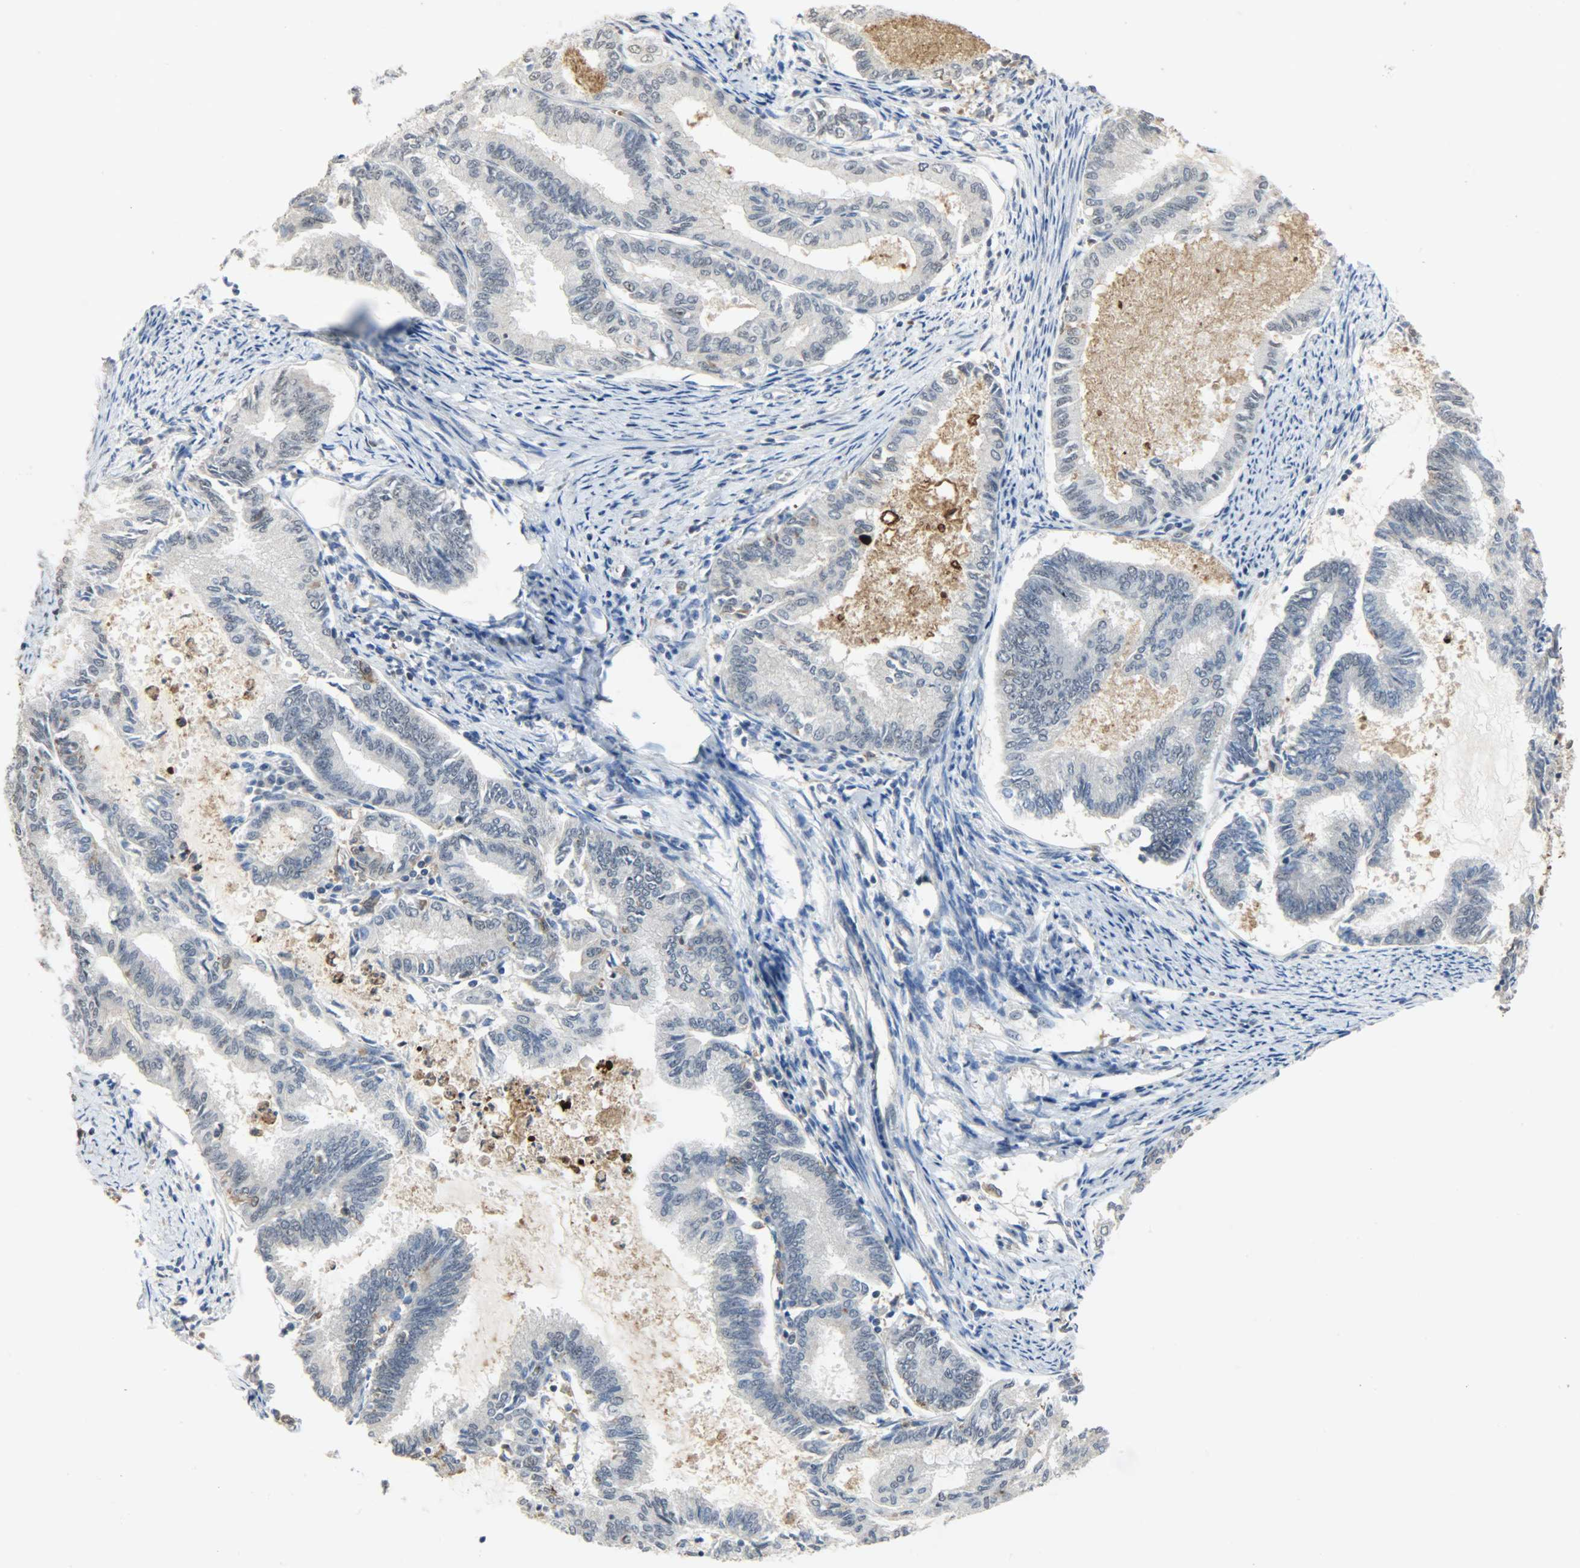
{"staining": {"intensity": "negative", "quantity": "none", "location": "none"}, "tissue": "endometrial cancer", "cell_type": "Tumor cells", "image_type": "cancer", "snomed": [{"axis": "morphology", "description": "Adenocarcinoma, NOS"}, {"axis": "topography", "description": "Endometrium"}], "caption": "There is no significant expression in tumor cells of endometrial adenocarcinoma.", "gene": "SKAP2", "patient": {"sex": "female", "age": 86}}